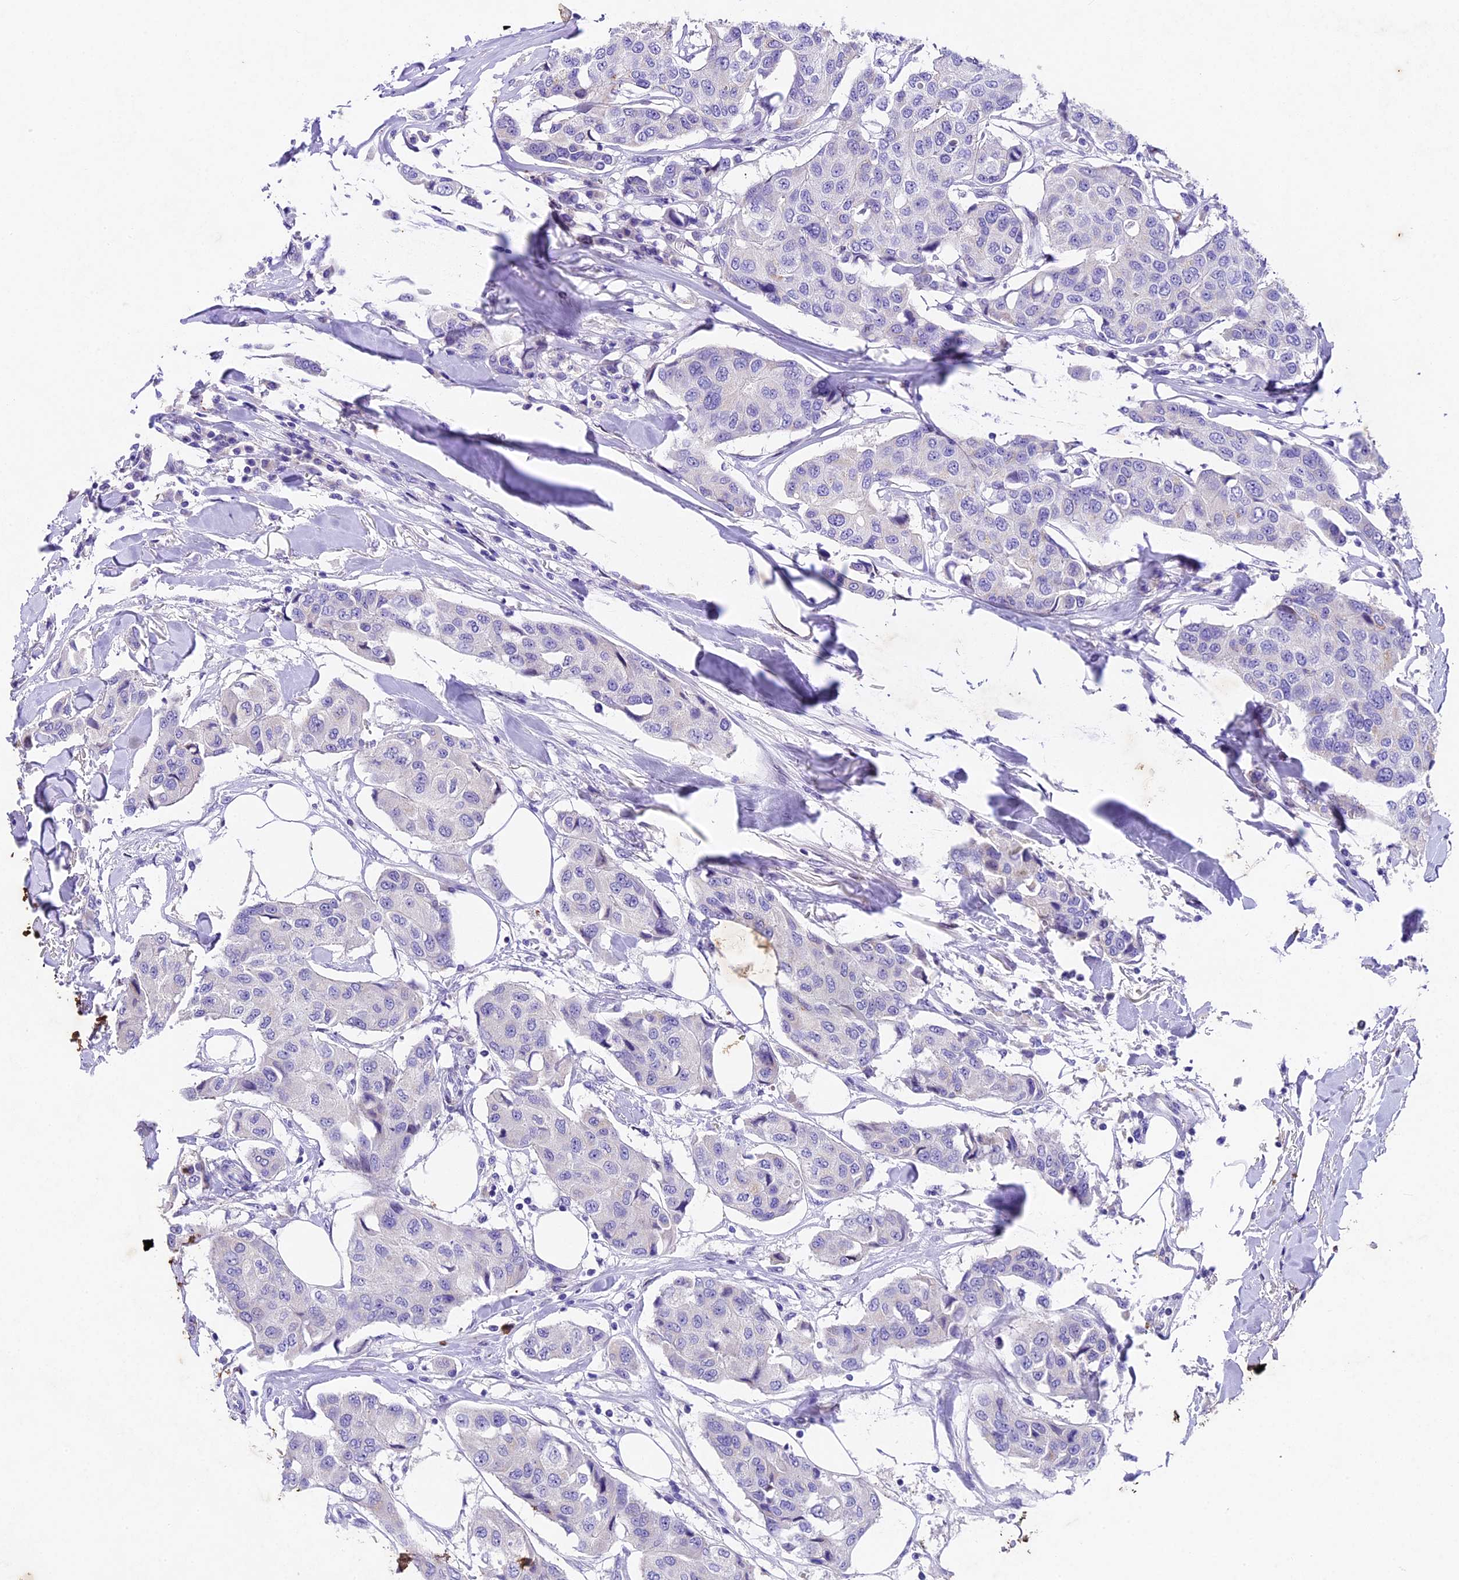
{"staining": {"intensity": "negative", "quantity": "none", "location": "none"}, "tissue": "breast cancer", "cell_type": "Tumor cells", "image_type": "cancer", "snomed": [{"axis": "morphology", "description": "Duct carcinoma"}, {"axis": "topography", "description": "Breast"}], "caption": "High power microscopy histopathology image of an IHC image of breast cancer, revealing no significant staining in tumor cells. Brightfield microscopy of IHC stained with DAB (brown) and hematoxylin (blue), captured at high magnification.", "gene": "IFT140", "patient": {"sex": "female", "age": 80}}